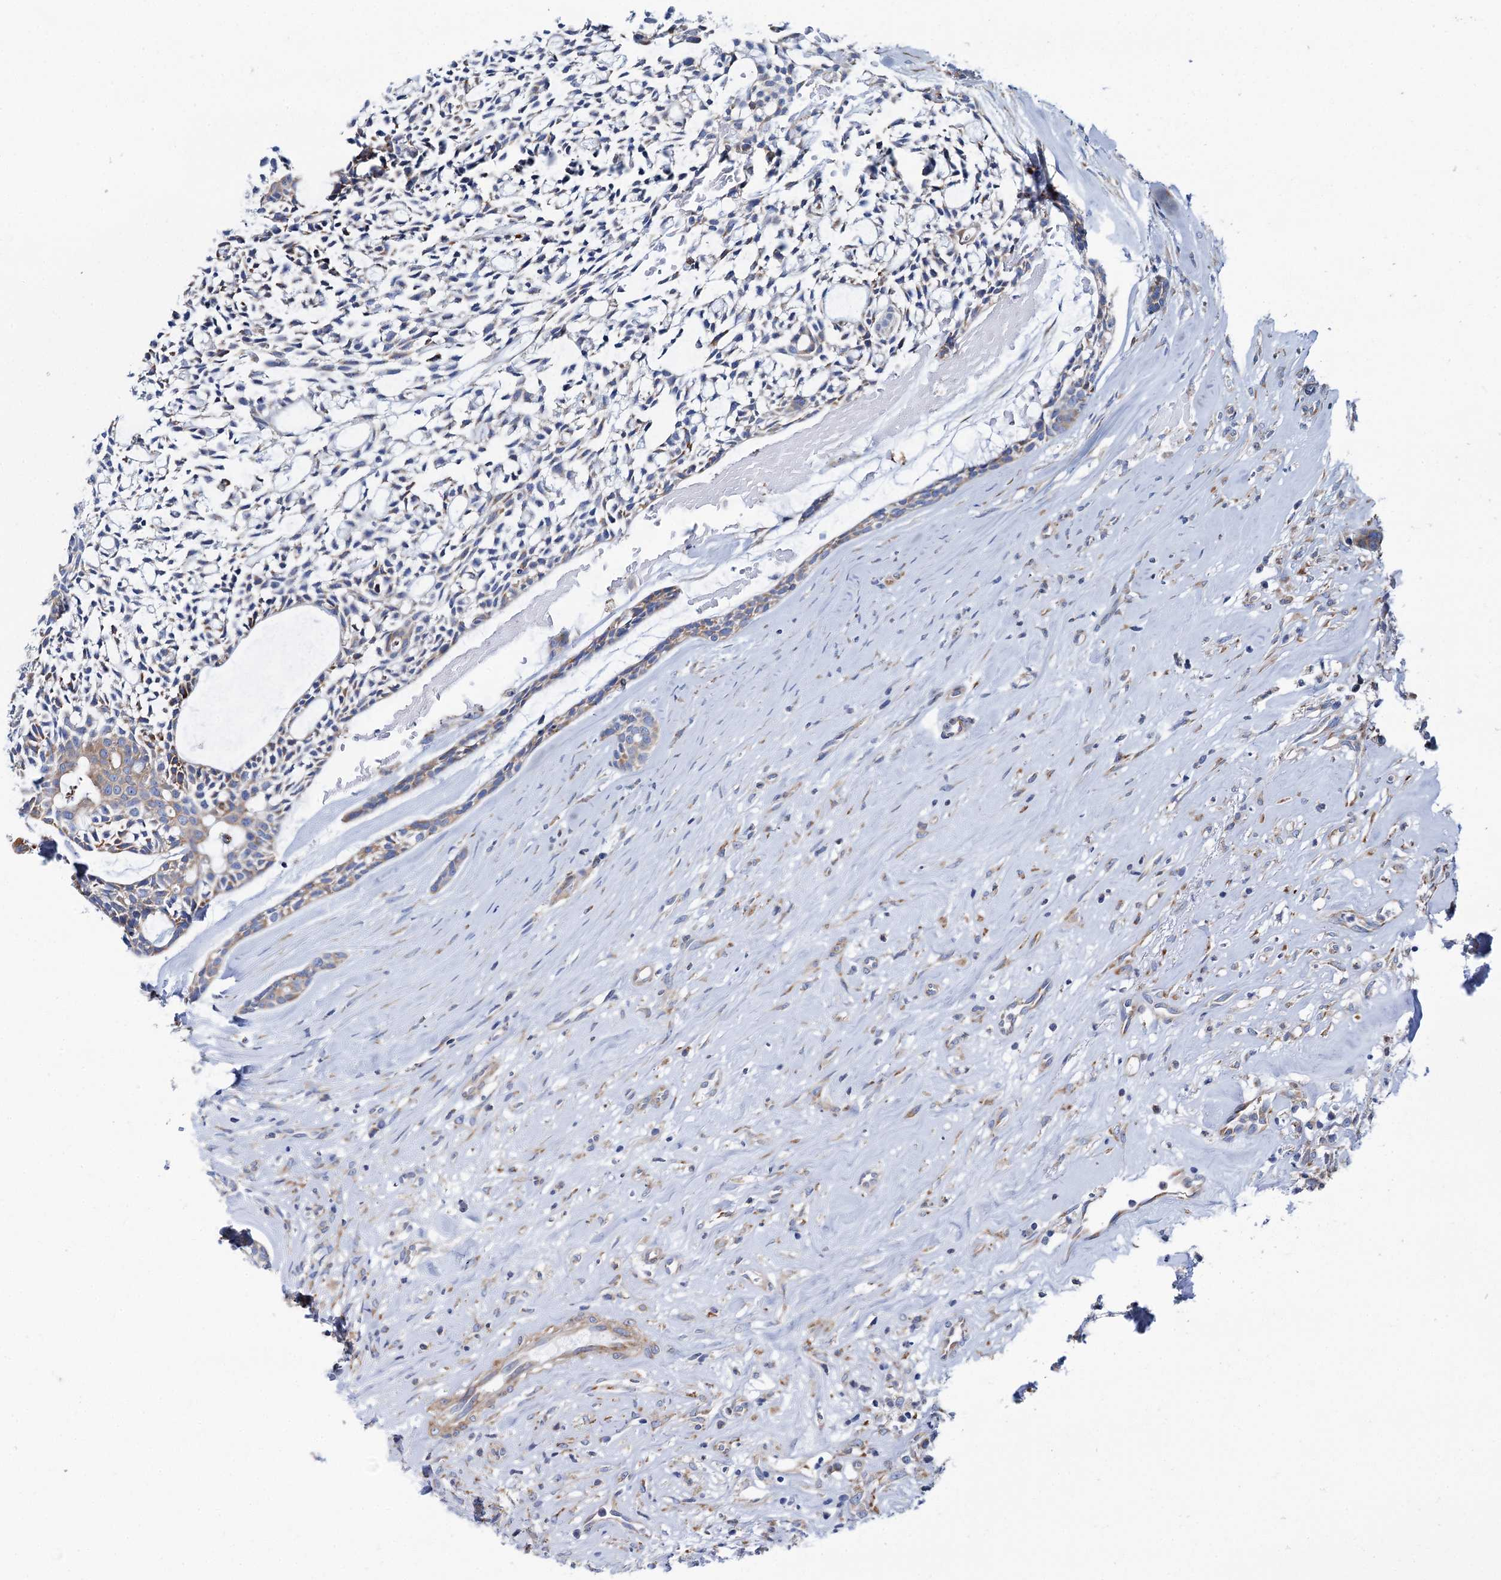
{"staining": {"intensity": "moderate", "quantity": "<25%", "location": "cytoplasmic/membranous"}, "tissue": "head and neck cancer", "cell_type": "Tumor cells", "image_type": "cancer", "snomed": [{"axis": "morphology", "description": "Adenocarcinoma, NOS"}, {"axis": "topography", "description": "Subcutis"}, {"axis": "topography", "description": "Head-Neck"}], "caption": "Tumor cells display moderate cytoplasmic/membranous staining in about <25% of cells in adenocarcinoma (head and neck).", "gene": "SHE", "patient": {"sex": "female", "age": 73}}